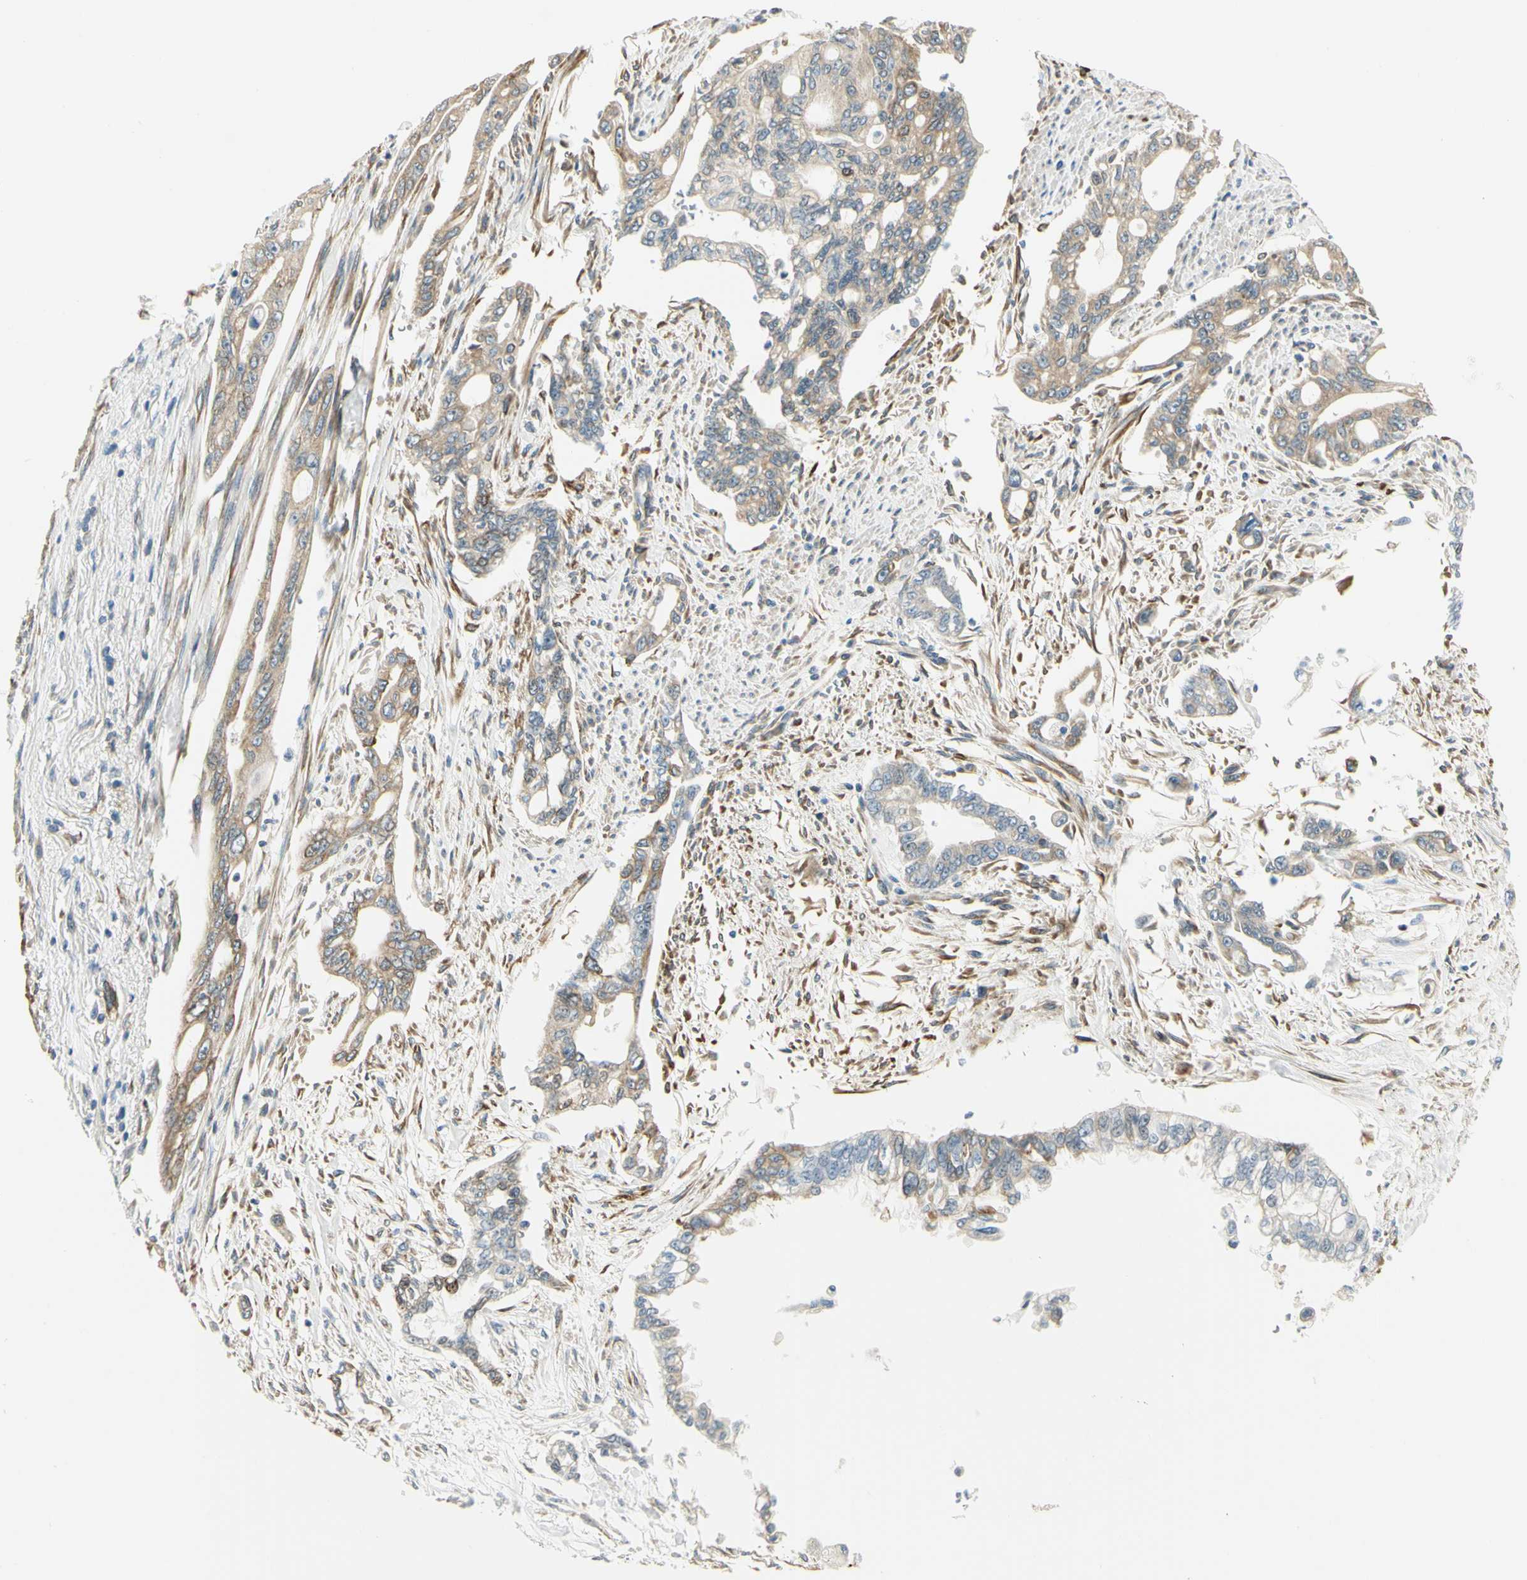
{"staining": {"intensity": "weak", "quantity": ">75%", "location": "cytoplasmic/membranous"}, "tissue": "pancreatic cancer", "cell_type": "Tumor cells", "image_type": "cancer", "snomed": [{"axis": "morphology", "description": "Normal tissue, NOS"}, {"axis": "topography", "description": "Pancreas"}], "caption": "A photomicrograph of human pancreatic cancer stained for a protein shows weak cytoplasmic/membranous brown staining in tumor cells. (DAB (3,3'-diaminobenzidine) = brown stain, brightfield microscopy at high magnification).", "gene": "IGDCC4", "patient": {"sex": "male", "age": 42}}